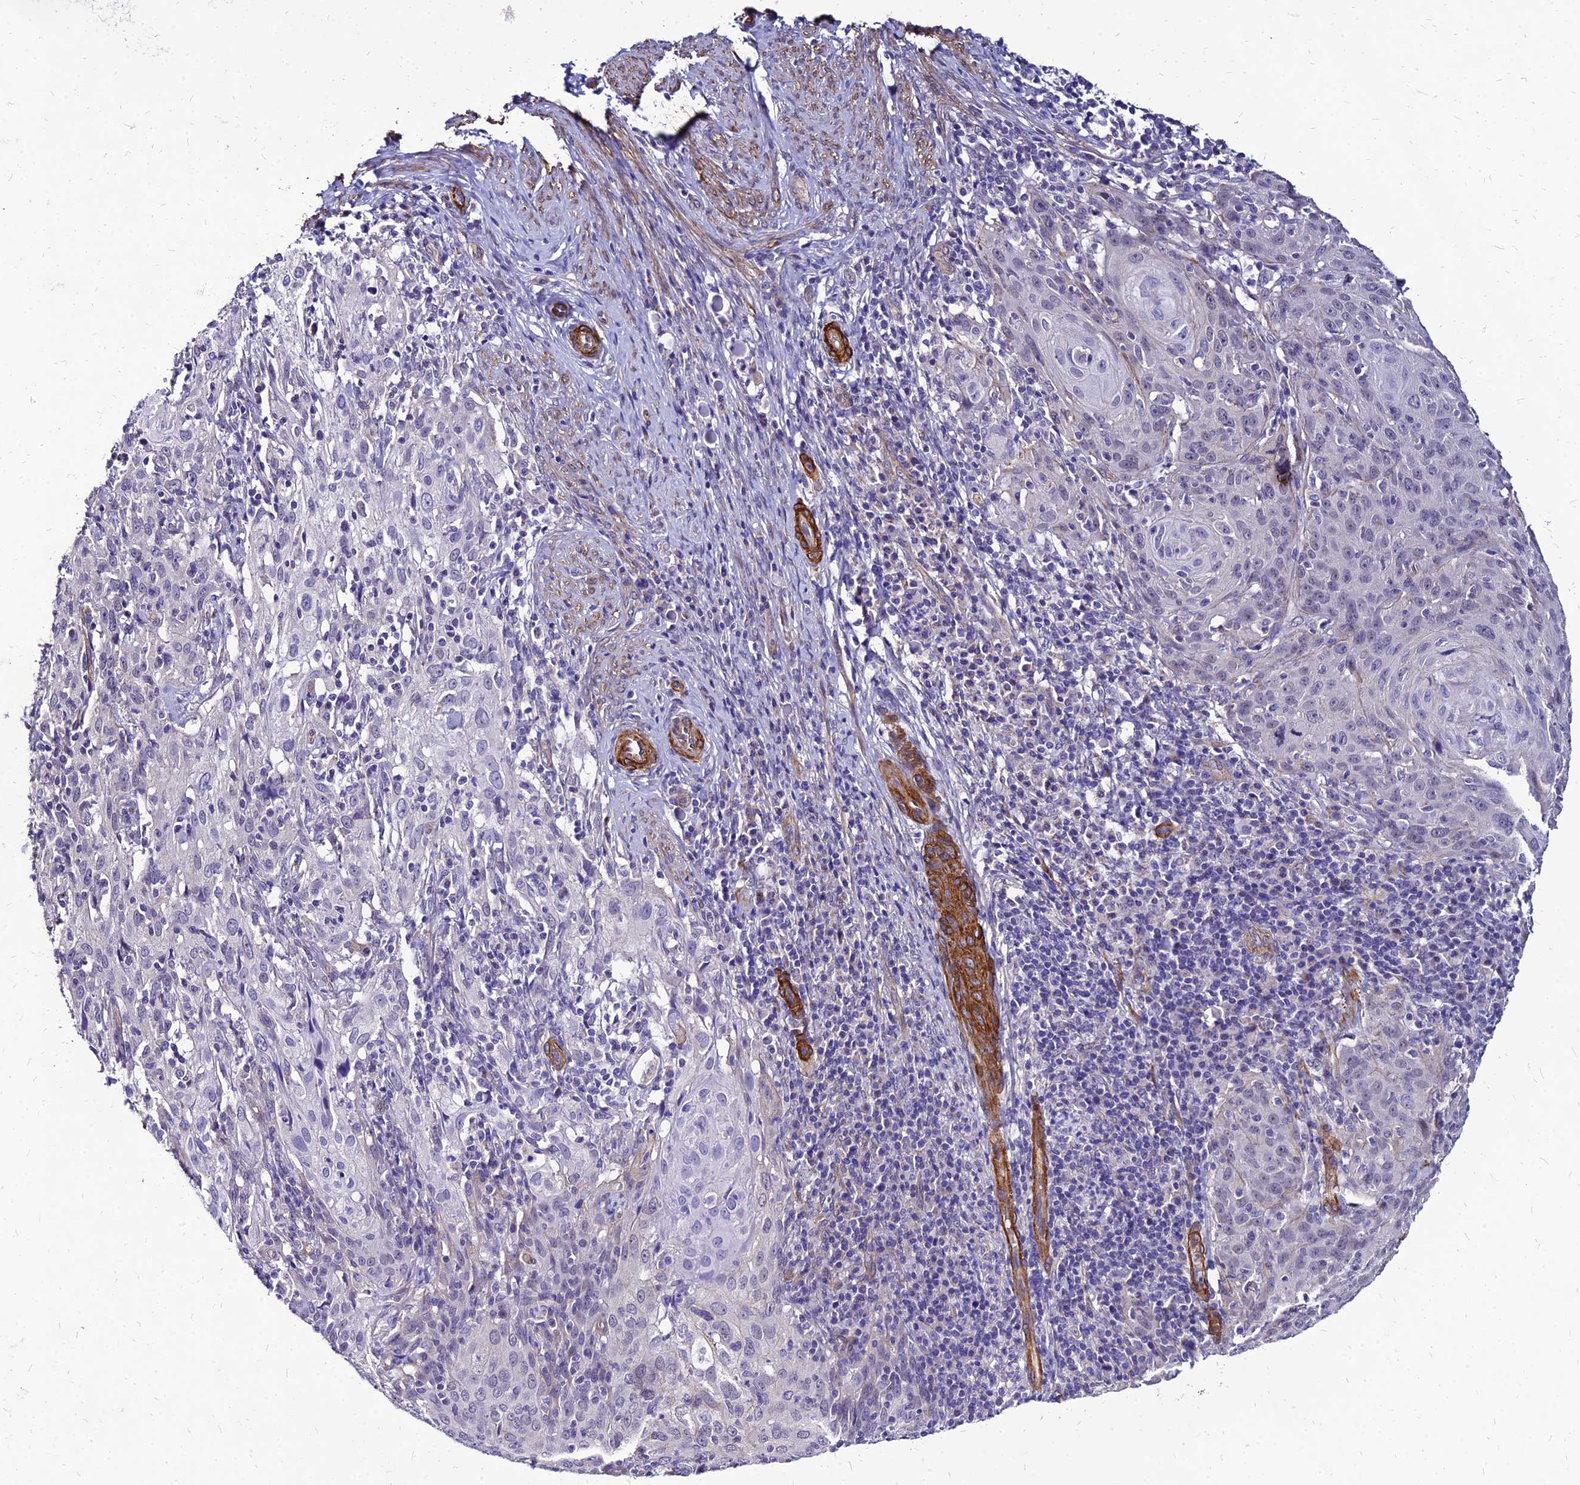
{"staining": {"intensity": "negative", "quantity": "none", "location": "none"}, "tissue": "cervical cancer", "cell_type": "Tumor cells", "image_type": "cancer", "snomed": [{"axis": "morphology", "description": "Squamous cell carcinoma, NOS"}, {"axis": "topography", "description": "Cervix"}], "caption": "Immunohistochemical staining of human cervical cancer (squamous cell carcinoma) exhibits no significant positivity in tumor cells. Brightfield microscopy of IHC stained with DAB (3,3'-diaminobenzidine) (brown) and hematoxylin (blue), captured at high magnification.", "gene": "YEATS2", "patient": {"sex": "female", "age": 50}}